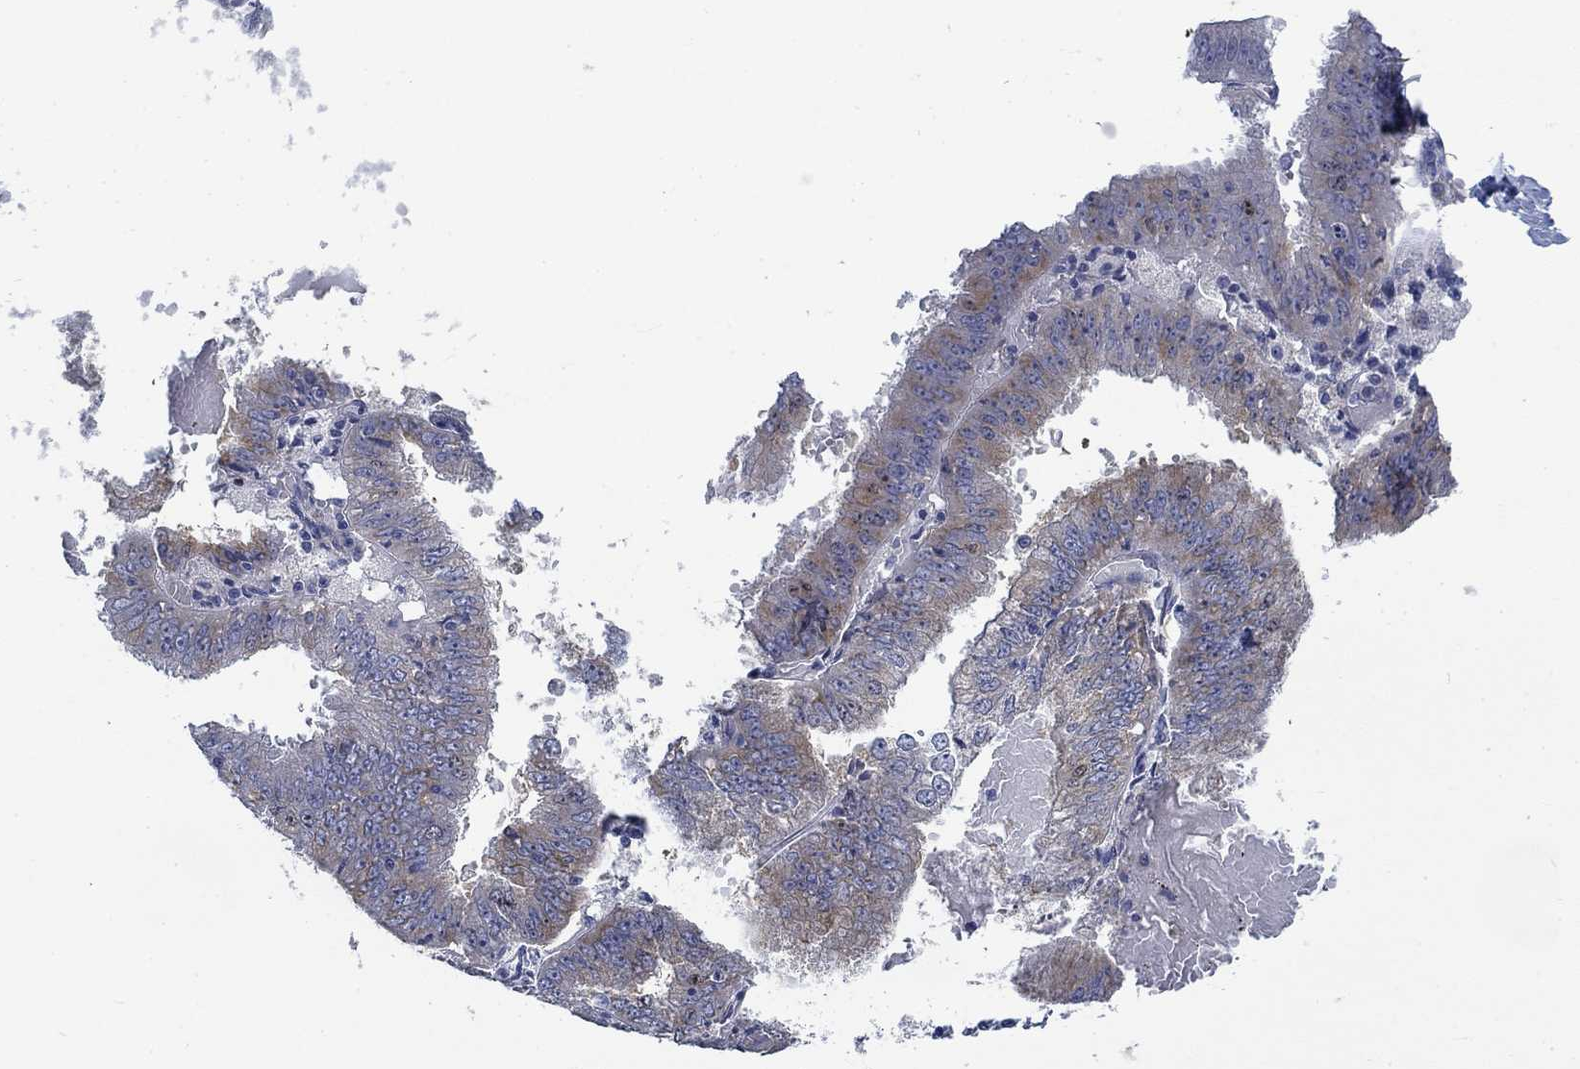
{"staining": {"intensity": "weak", "quantity": "25%-75%", "location": "cytoplasmic/membranous"}, "tissue": "endometrial cancer", "cell_type": "Tumor cells", "image_type": "cancer", "snomed": [{"axis": "morphology", "description": "Adenocarcinoma, NOS"}, {"axis": "topography", "description": "Endometrium"}], "caption": "Immunohistochemical staining of human adenocarcinoma (endometrial) reveals low levels of weak cytoplasmic/membranous protein staining in approximately 25%-75% of tumor cells.", "gene": "MMP24", "patient": {"sex": "female", "age": 66}}